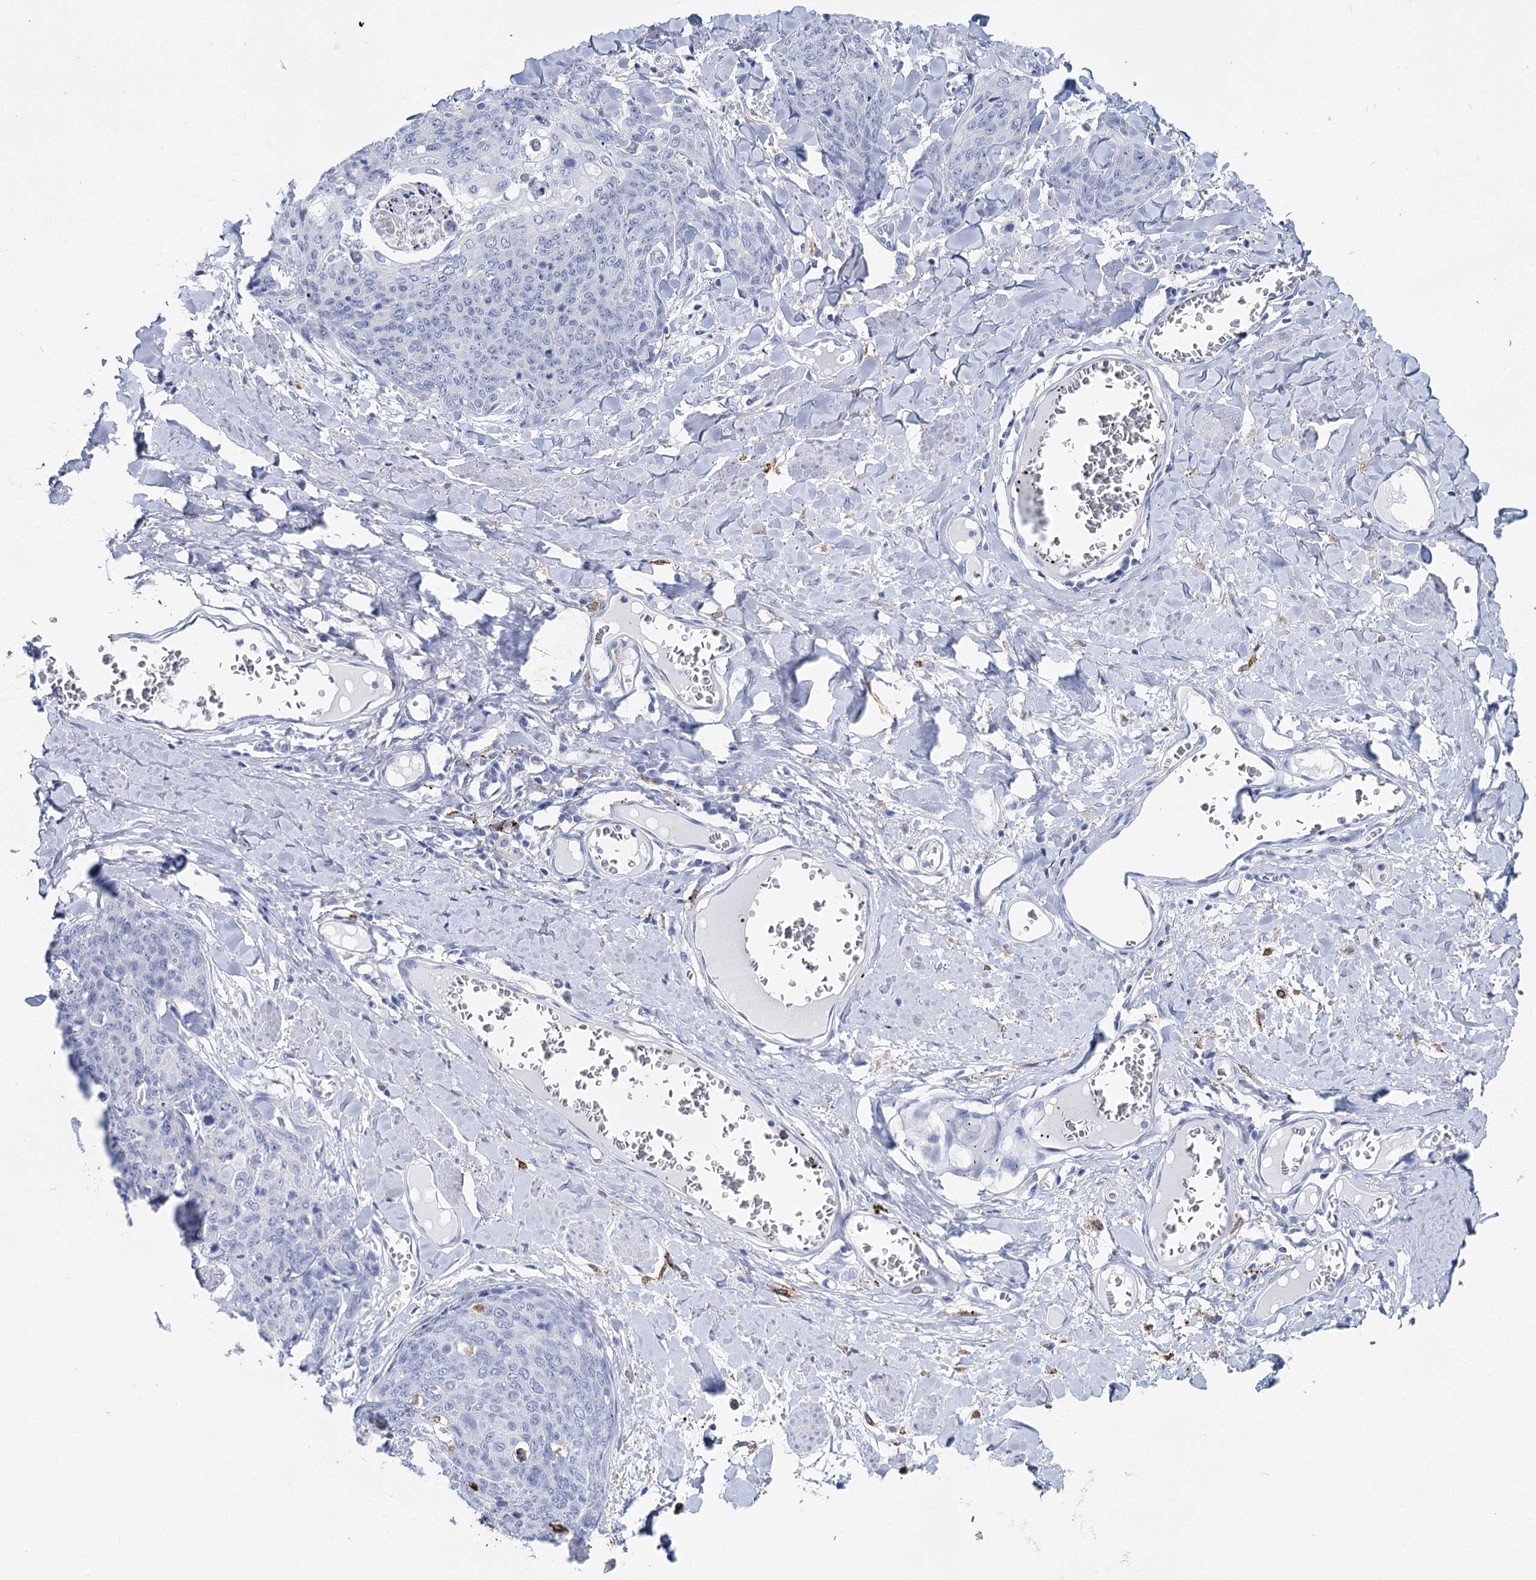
{"staining": {"intensity": "negative", "quantity": "none", "location": "none"}, "tissue": "skin cancer", "cell_type": "Tumor cells", "image_type": "cancer", "snomed": [{"axis": "morphology", "description": "Squamous cell carcinoma, NOS"}, {"axis": "topography", "description": "Skin"}, {"axis": "topography", "description": "Vulva"}], "caption": "This is a image of IHC staining of skin squamous cell carcinoma, which shows no expression in tumor cells. The staining was performed using DAB to visualize the protein expression in brown, while the nuclei were stained in blue with hematoxylin (Magnification: 20x).", "gene": "METTL7B", "patient": {"sex": "female", "age": 85}}